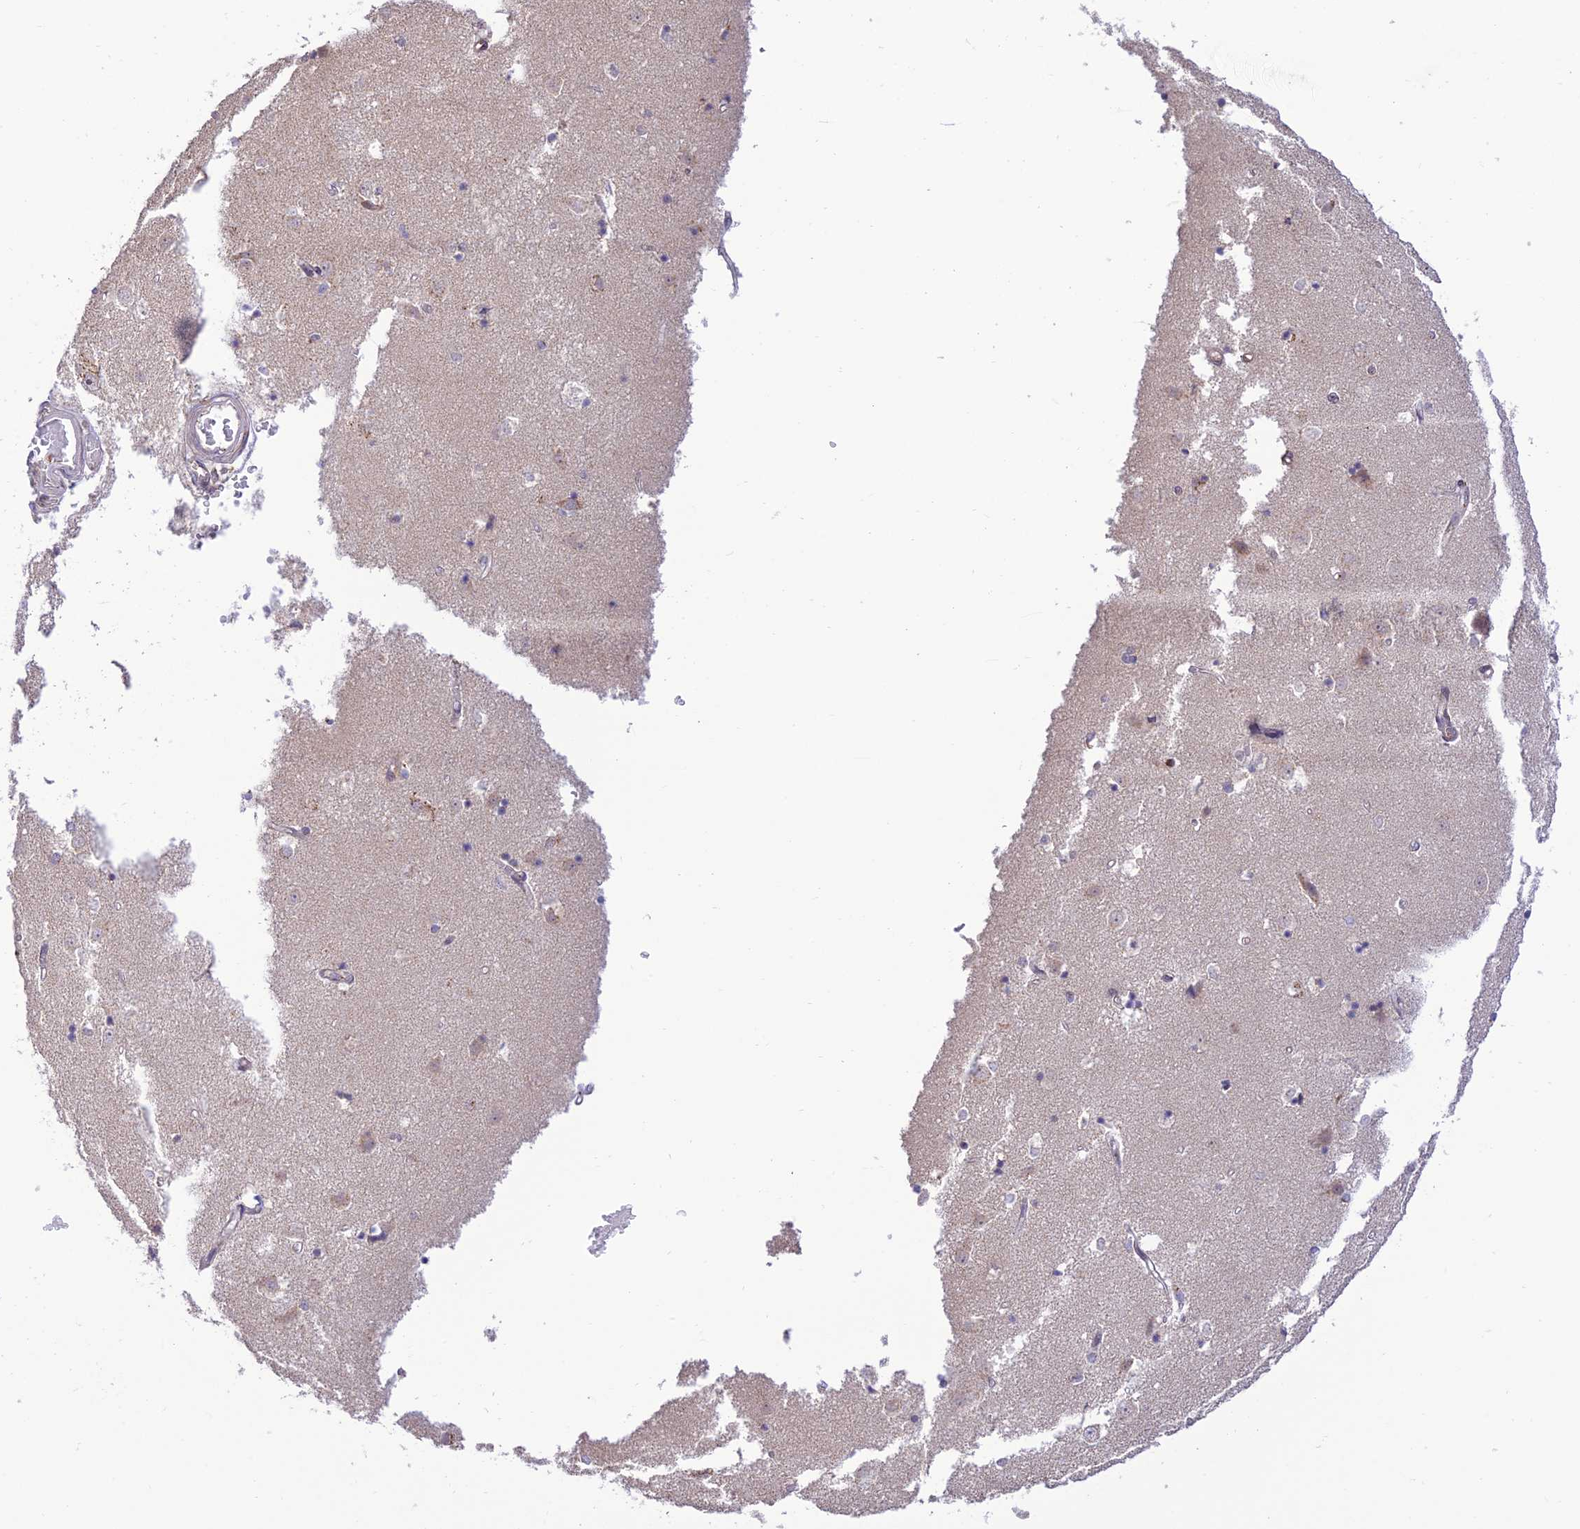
{"staining": {"intensity": "negative", "quantity": "none", "location": "none"}, "tissue": "caudate", "cell_type": "Glial cells", "image_type": "normal", "snomed": [{"axis": "morphology", "description": "Normal tissue, NOS"}, {"axis": "topography", "description": "Lateral ventricle wall"}], "caption": "IHC photomicrograph of normal caudate stained for a protein (brown), which demonstrates no positivity in glial cells.", "gene": "GOLGA3", "patient": {"sex": "male", "age": 45}}